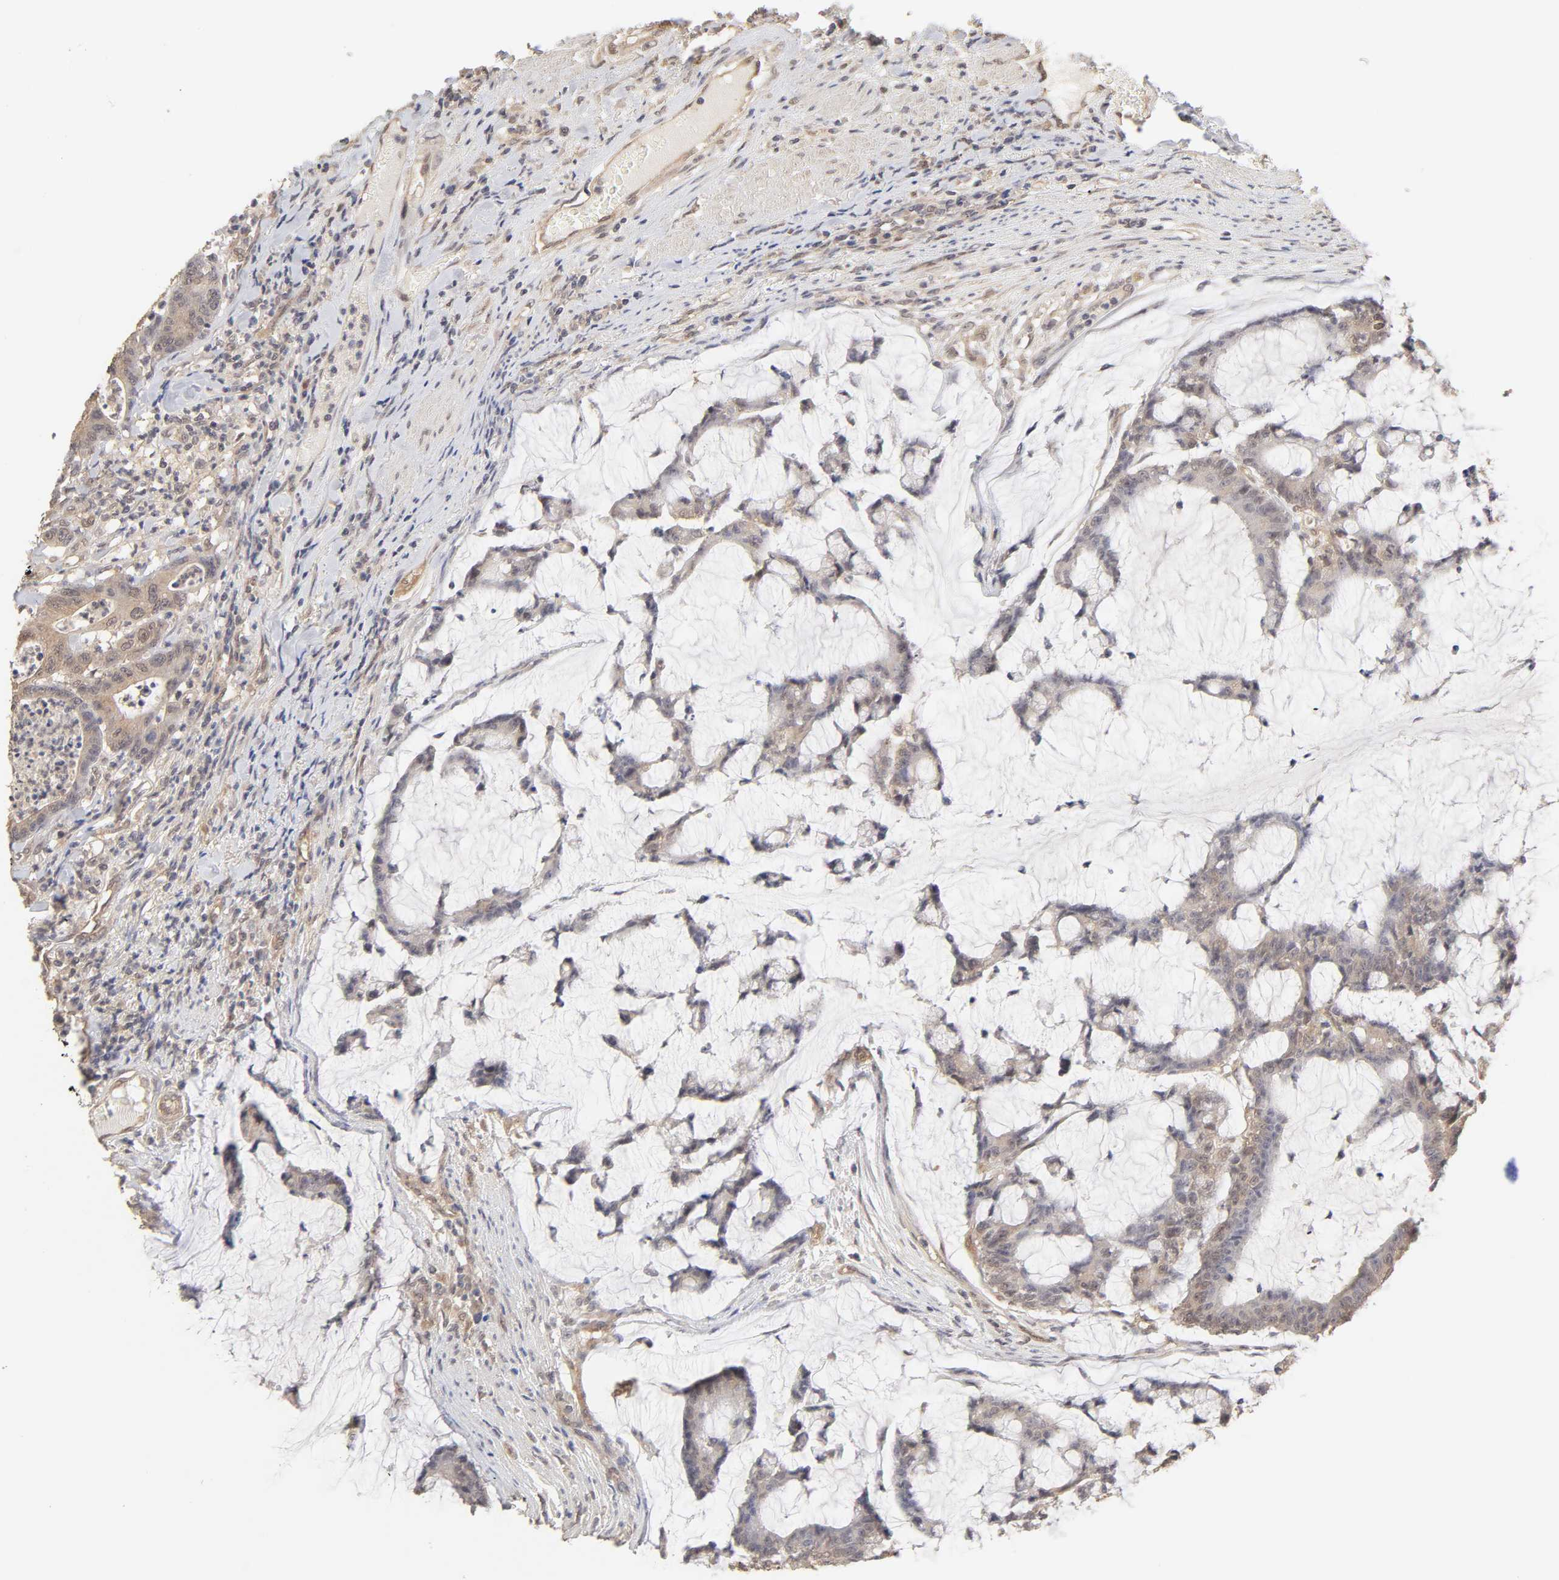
{"staining": {"intensity": "moderate", "quantity": ">75%", "location": "cytoplasmic/membranous"}, "tissue": "colorectal cancer", "cell_type": "Tumor cells", "image_type": "cancer", "snomed": [{"axis": "morphology", "description": "Adenocarcinoma, NOS"}, {"axis": "topography", "description": "Colon"}], "caption": "Adenocarcinoma (colorectal) tissue exhibits moderate cytoplasmic/membranous positivity in approximately >75% of tumor cells Immunohistochemistry stains the protein in brown and the nuclei are stained blue.", "gene": "MAPK1", "patient": {"sex": "female", "age": 84}}